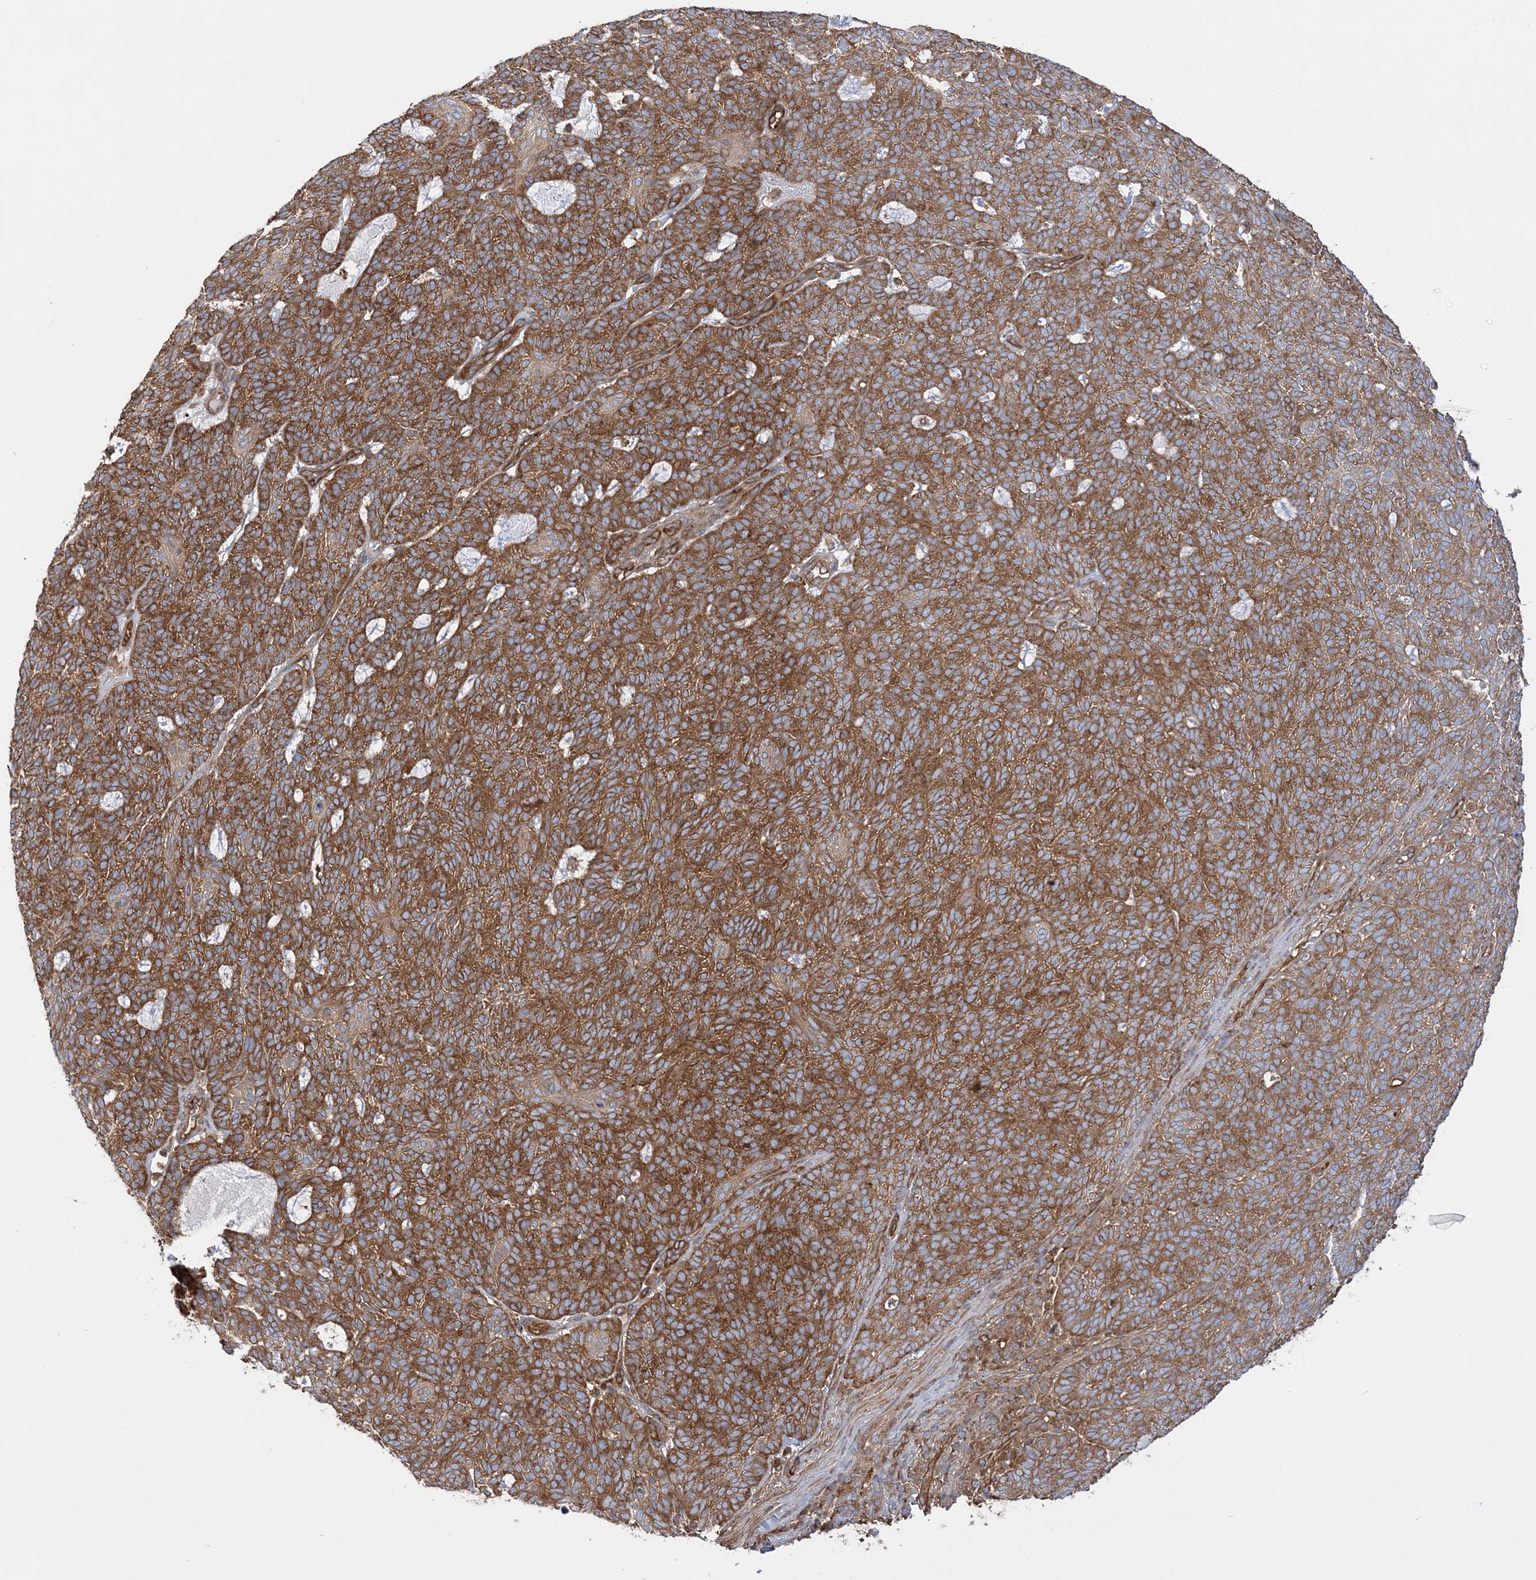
{"staining": {"intensity": "strong", "quantity": ">75%", "location": "cytoplasmic/membranous"}, "tissue": "skin cancer", "cell_type": "Tumor cells", "image_type": "cancer", "snomed": [{"axis": "morphology", "description": "Squamous cell carcinoma, NOS"}, {"axis": "topography", "description": "Skin"}], "caption": "Immunohistochemistry (IHC) of human skin cancer shows high levels of strong cytoplasmic/membranous positivity in approximately >75% of tumor cells.", "gene": "TBC1D5", "patient": {"sex": "female", "age": 90}}